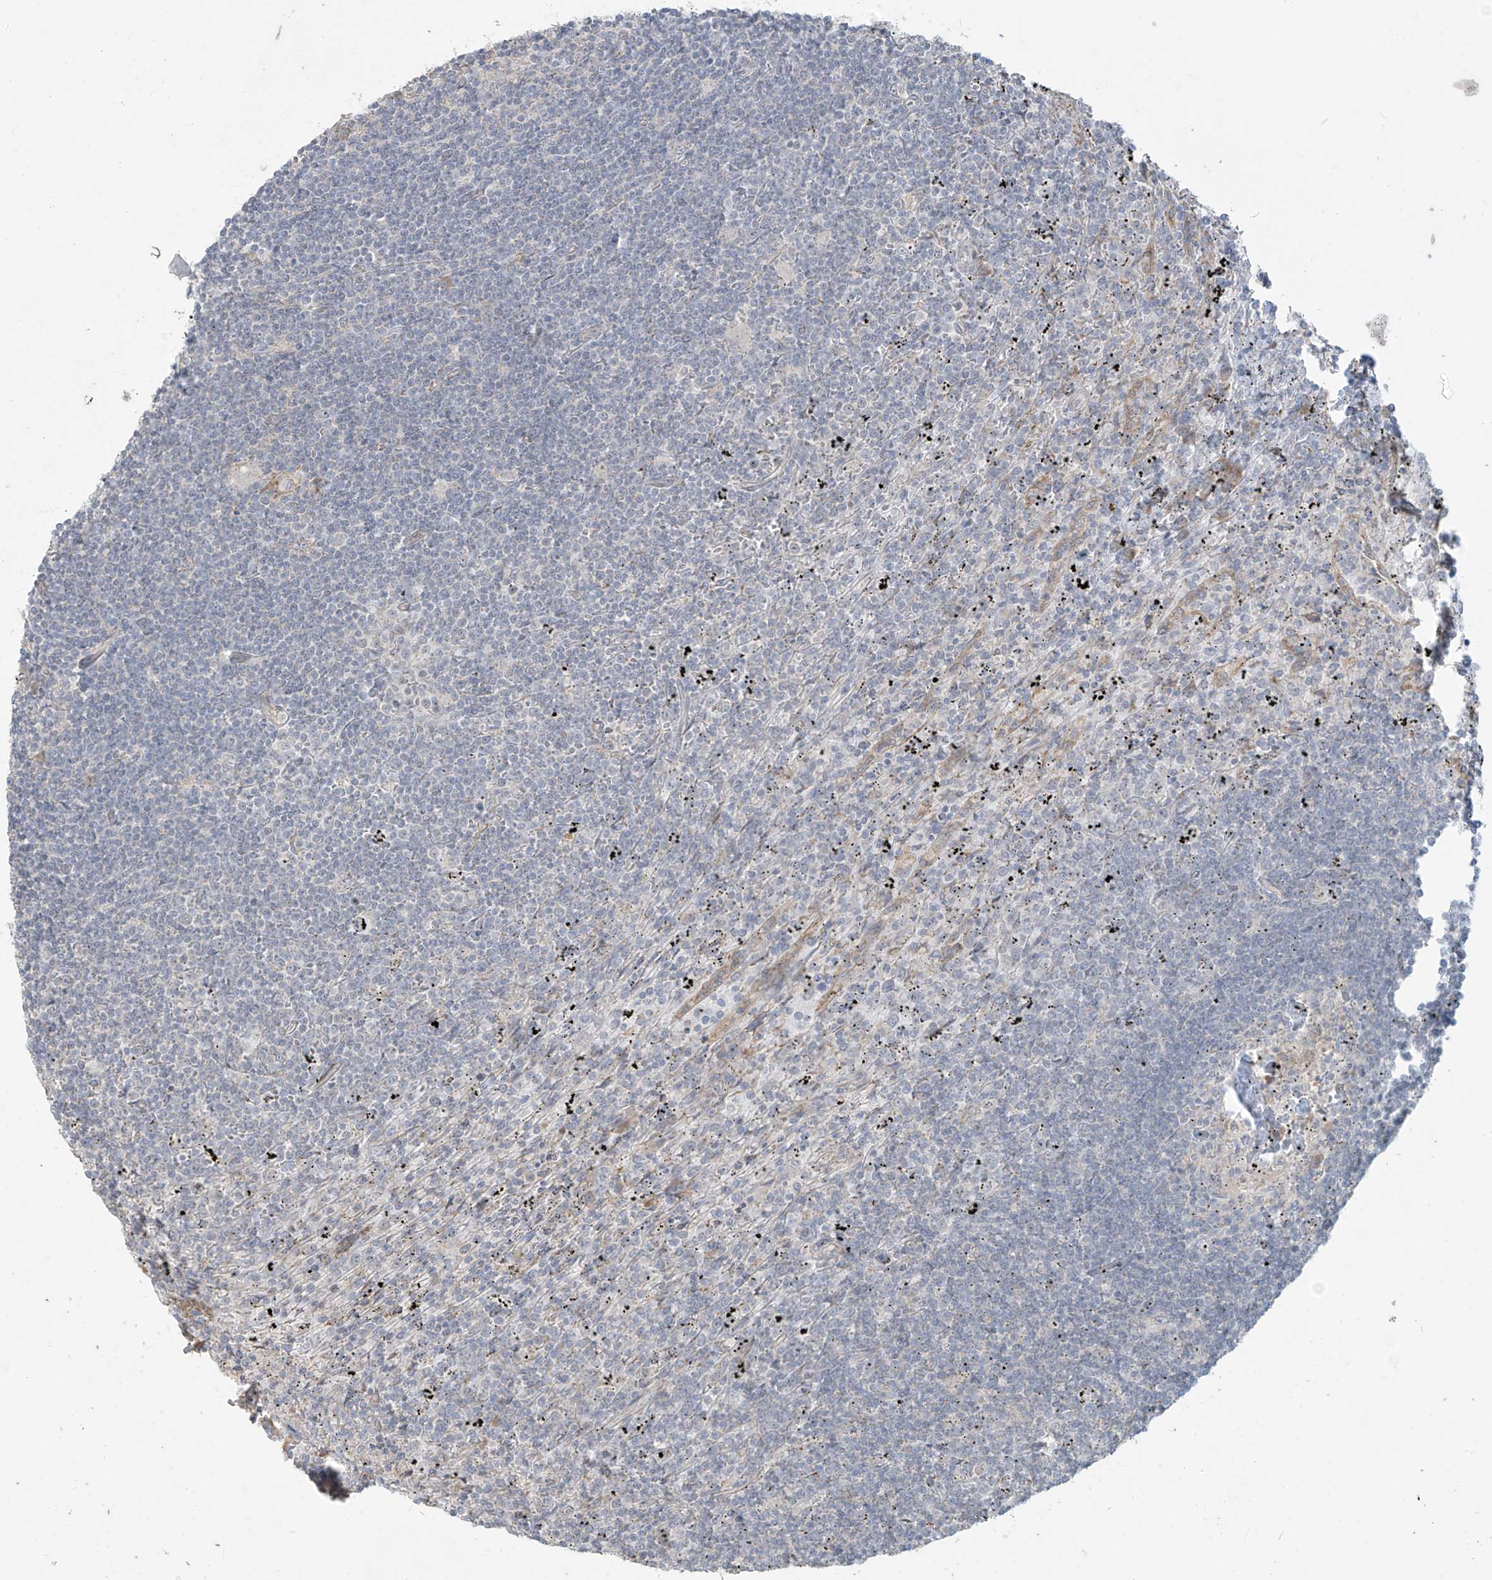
{"staining": {"intensity": "negative", "quantity": "none", "location": "none"}, "tissue": "lymphoma", "cell_type": "Tumor cells", "image_type": "cancer", "snomed": [{"axis": "morphology", "description": "Malignant lymphoma, non-Hodgkin's type, Low grade"}, {"axis": "topography", "description": "Spleen"}], "caption": "IHC of malignant lymphoma, non-Hodgkin's type (low-grade) displays no expression in tumor cells. (Immunohistochemistry (ihc), brightfield microscopy, high magnification).", "gene": "MAGIX", "patient": {"sex": "male", "age": 76}}